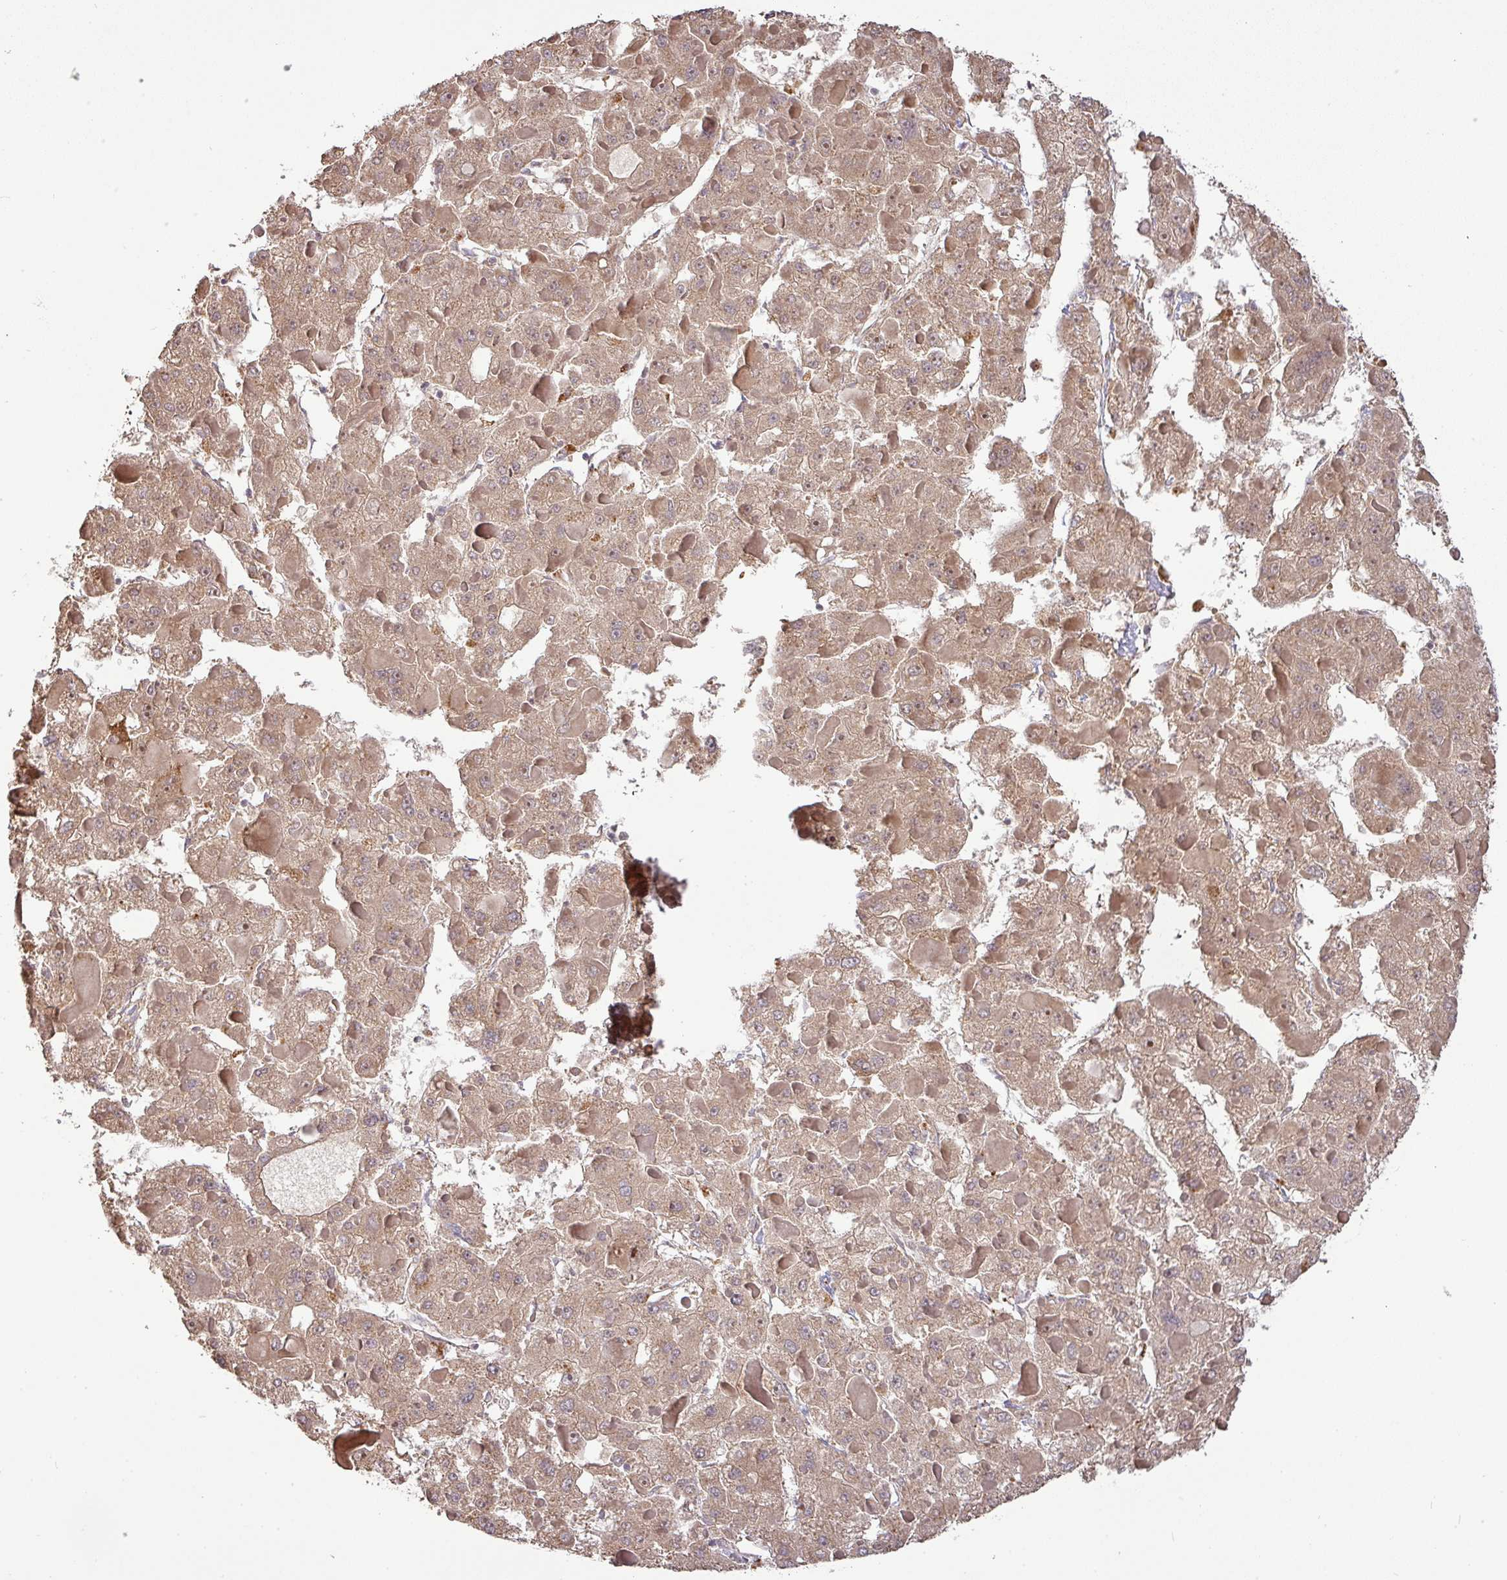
{"staining": {"intensity": "moderate", "quantity": ">75%", "location": "cytoplasmic/membranous"}, "tissue": "liver cancer", "cell_type": "Tumor cells", "image_type": "cancer", "snomed": [{"axis": "morphology", "description": "Carcinoma, Hepatocellular, NOS"}, {"axis": "topography", "description": "Liver"}], "caption": "This histopathology image exhibits immunohistochemistry staining of human liver cancer (hepatocellular carcinoma), with medium moderate cytoplasmic/membranous positivity in approximately >75% of tumor cells.", "gene": "GALP", "patient": {"sex": "female", "age": 73}}